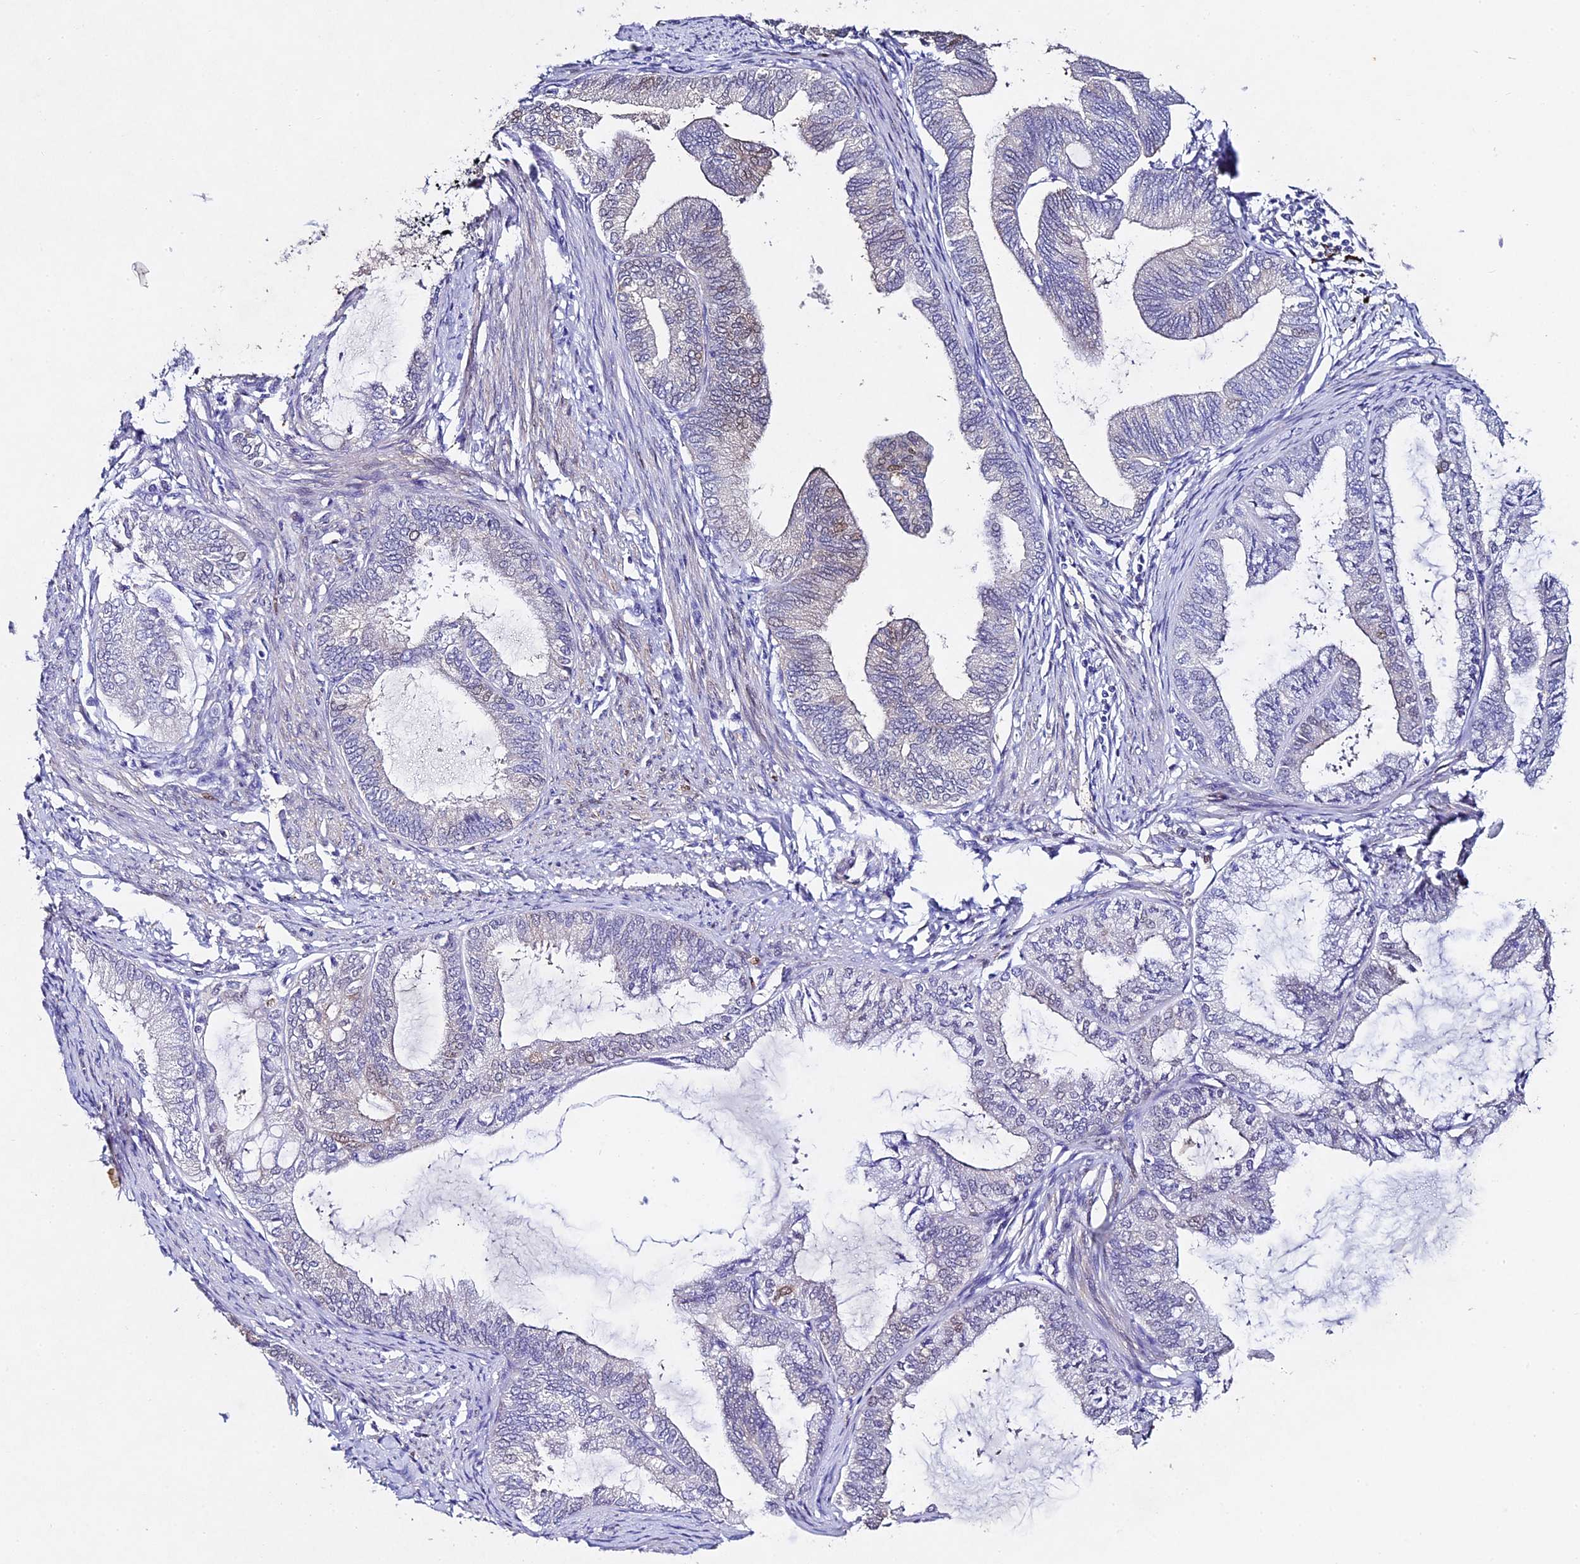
{"staining": {"intensity": "weak", "quantity": "<25%", "location": "nuclear"}, "tissue": "endometrial cancer", "cell_type": "Tumor cells", "image_type": "cancer", "snomed": [{"axis": "morphology", "description": "Adenocarcinoma, NOS"}, {"axis": "topography", "description": "Endometrium"}], "caption": "Immunohistochemistry (IHC) photomicrograph of neoplastic tissue: endometrial cancer (adenocarcinoma) stained with DAB (3,3'-diaminobenzidine) shows no significant protein positivity in tumor cells.", "gene": "TGDS", "patient": {"sex": "female", "age": 86}}